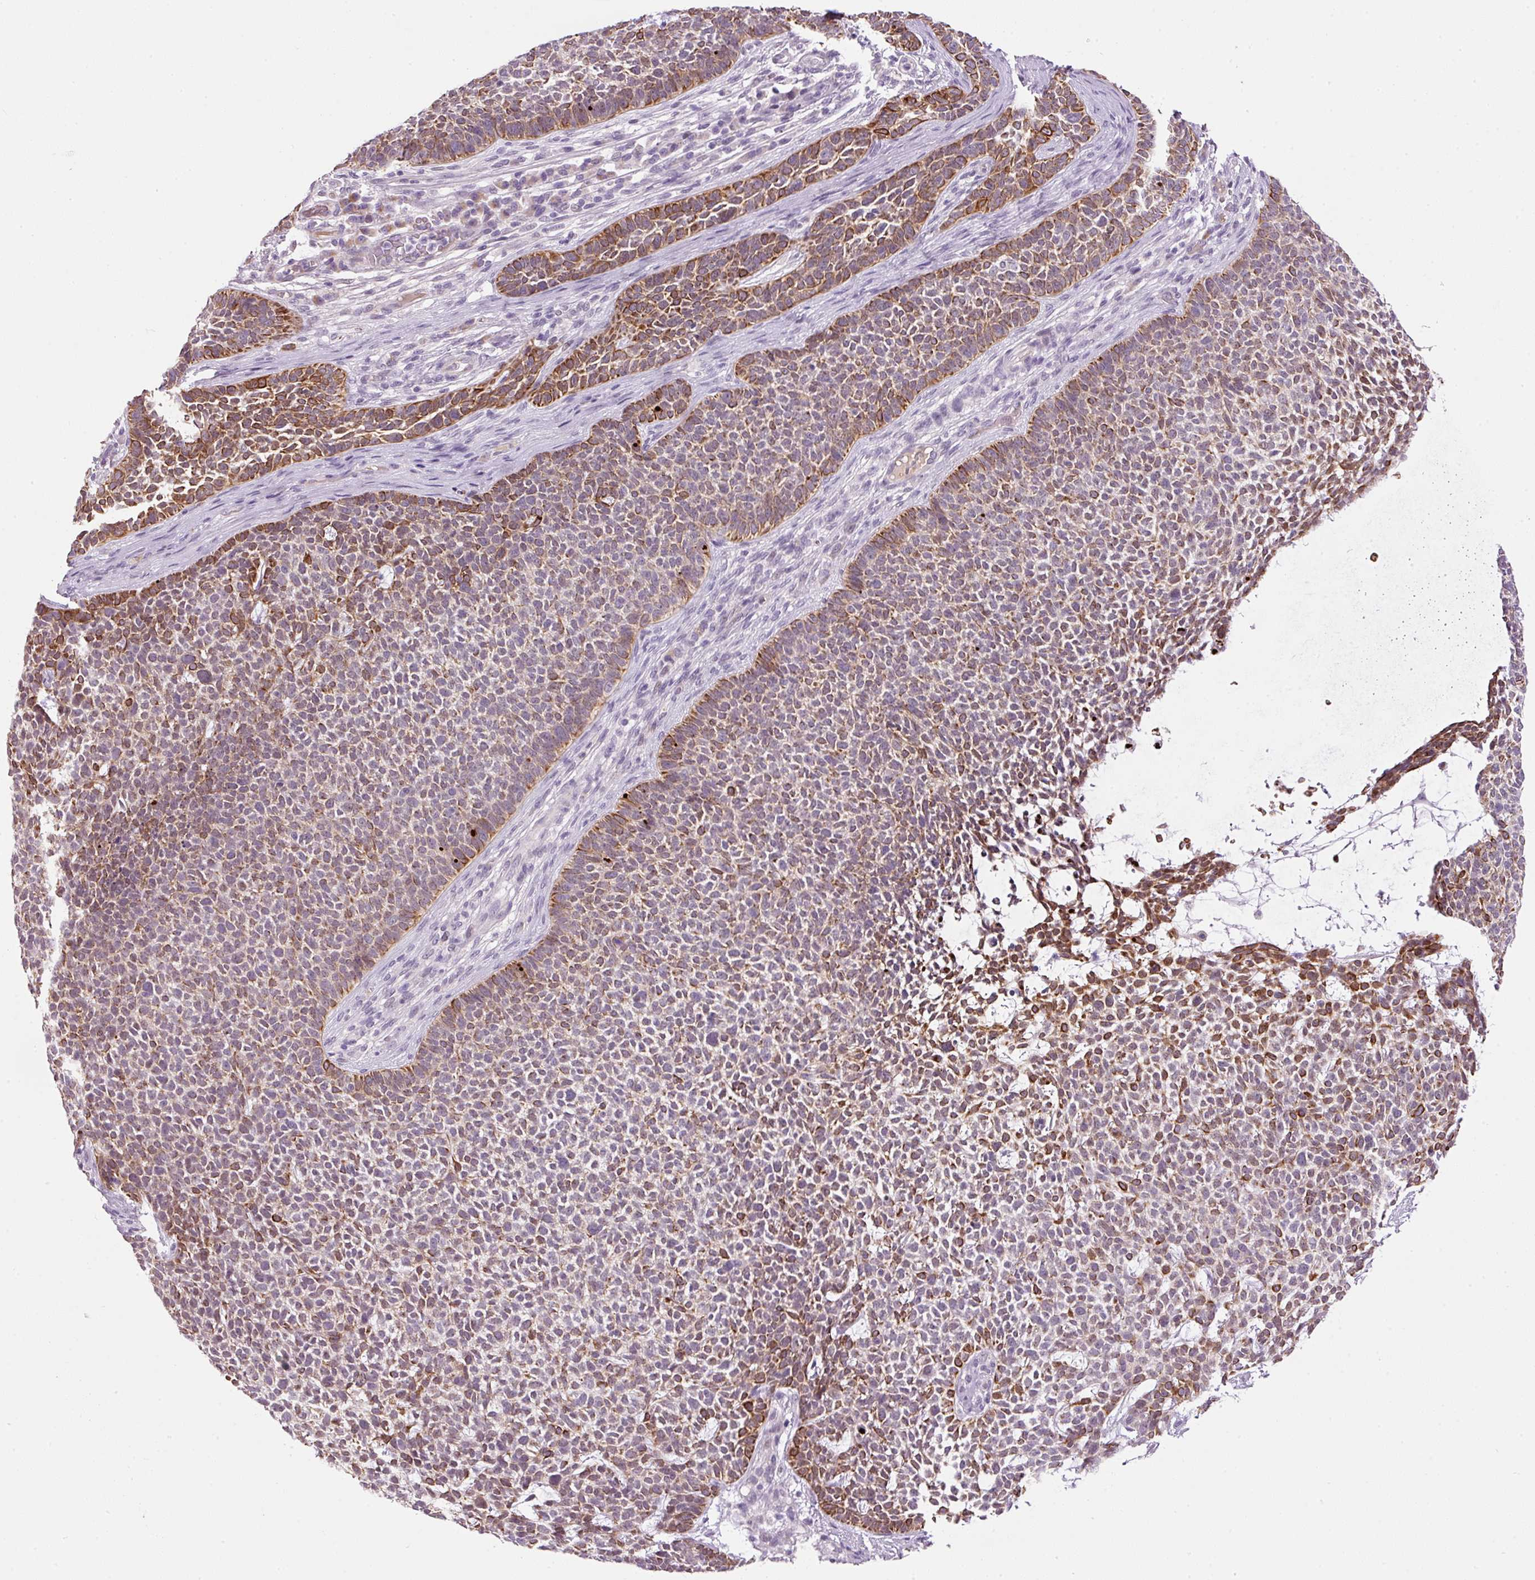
{"staining": {"intensity": "moderate", "quantity": "25%-75%", "location": "cytoplasmic/membranous,nuclear"}, "tissue": "skin cancer", "cell_type": "Tumor cells", "image_type": "cancer", "snomed": [{"axis": "morphology", "description": "Basal cell carcinoma"}, {"axis": "topography", "description": "Skin"}], "caption": "Protein staining of skin cancer (basal cell carcinoma) tissue displays moderate cytoplasmic/membranous and nuclear expression in approximately 25%-75% of tumor cells.", "gene": "SRC", "patient": {"sex": "female", "age": 84}}